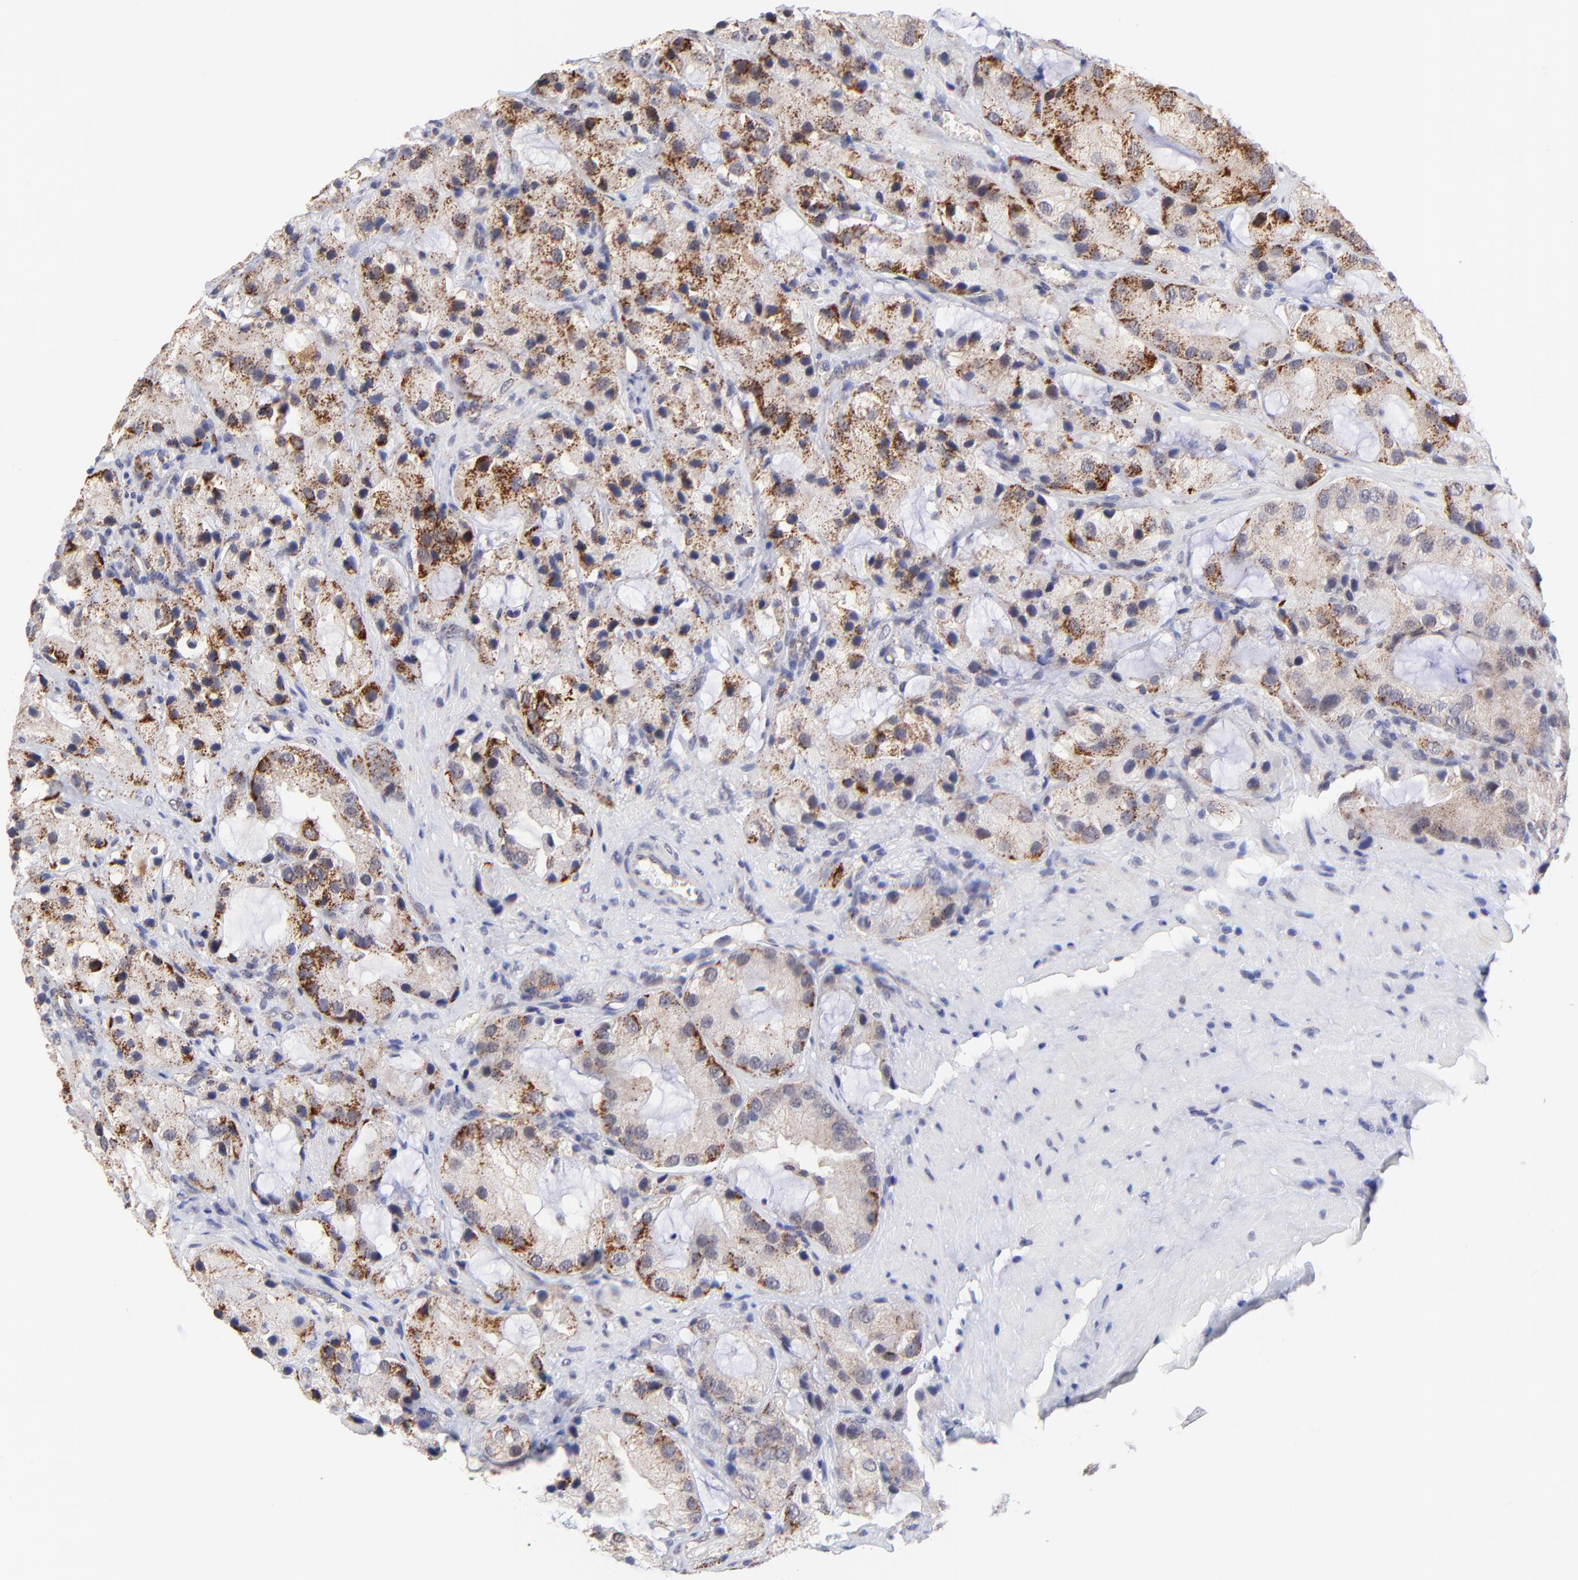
{"staining": {"intensity": "moderate", "quantity": ">75%", "location": "cytoplasmic/membranous"}, "tissue": "prostate cancer", "cell_type": "Tumor cells", "image_type": "cancer", "snomed": [{"axis": "morphology", "description": "Adenocarcinoma, High grade"}, {"axis": "topography", "description": "Prostate"}], "caption": "Immunohistochemical staining of prostate cancer displays medium levels of moderate cytoplasmic/membranous staining in approximately >75% of tumor cells.", "gene": "ZNF747", "patient": {"sex": "male", "age": 70}}